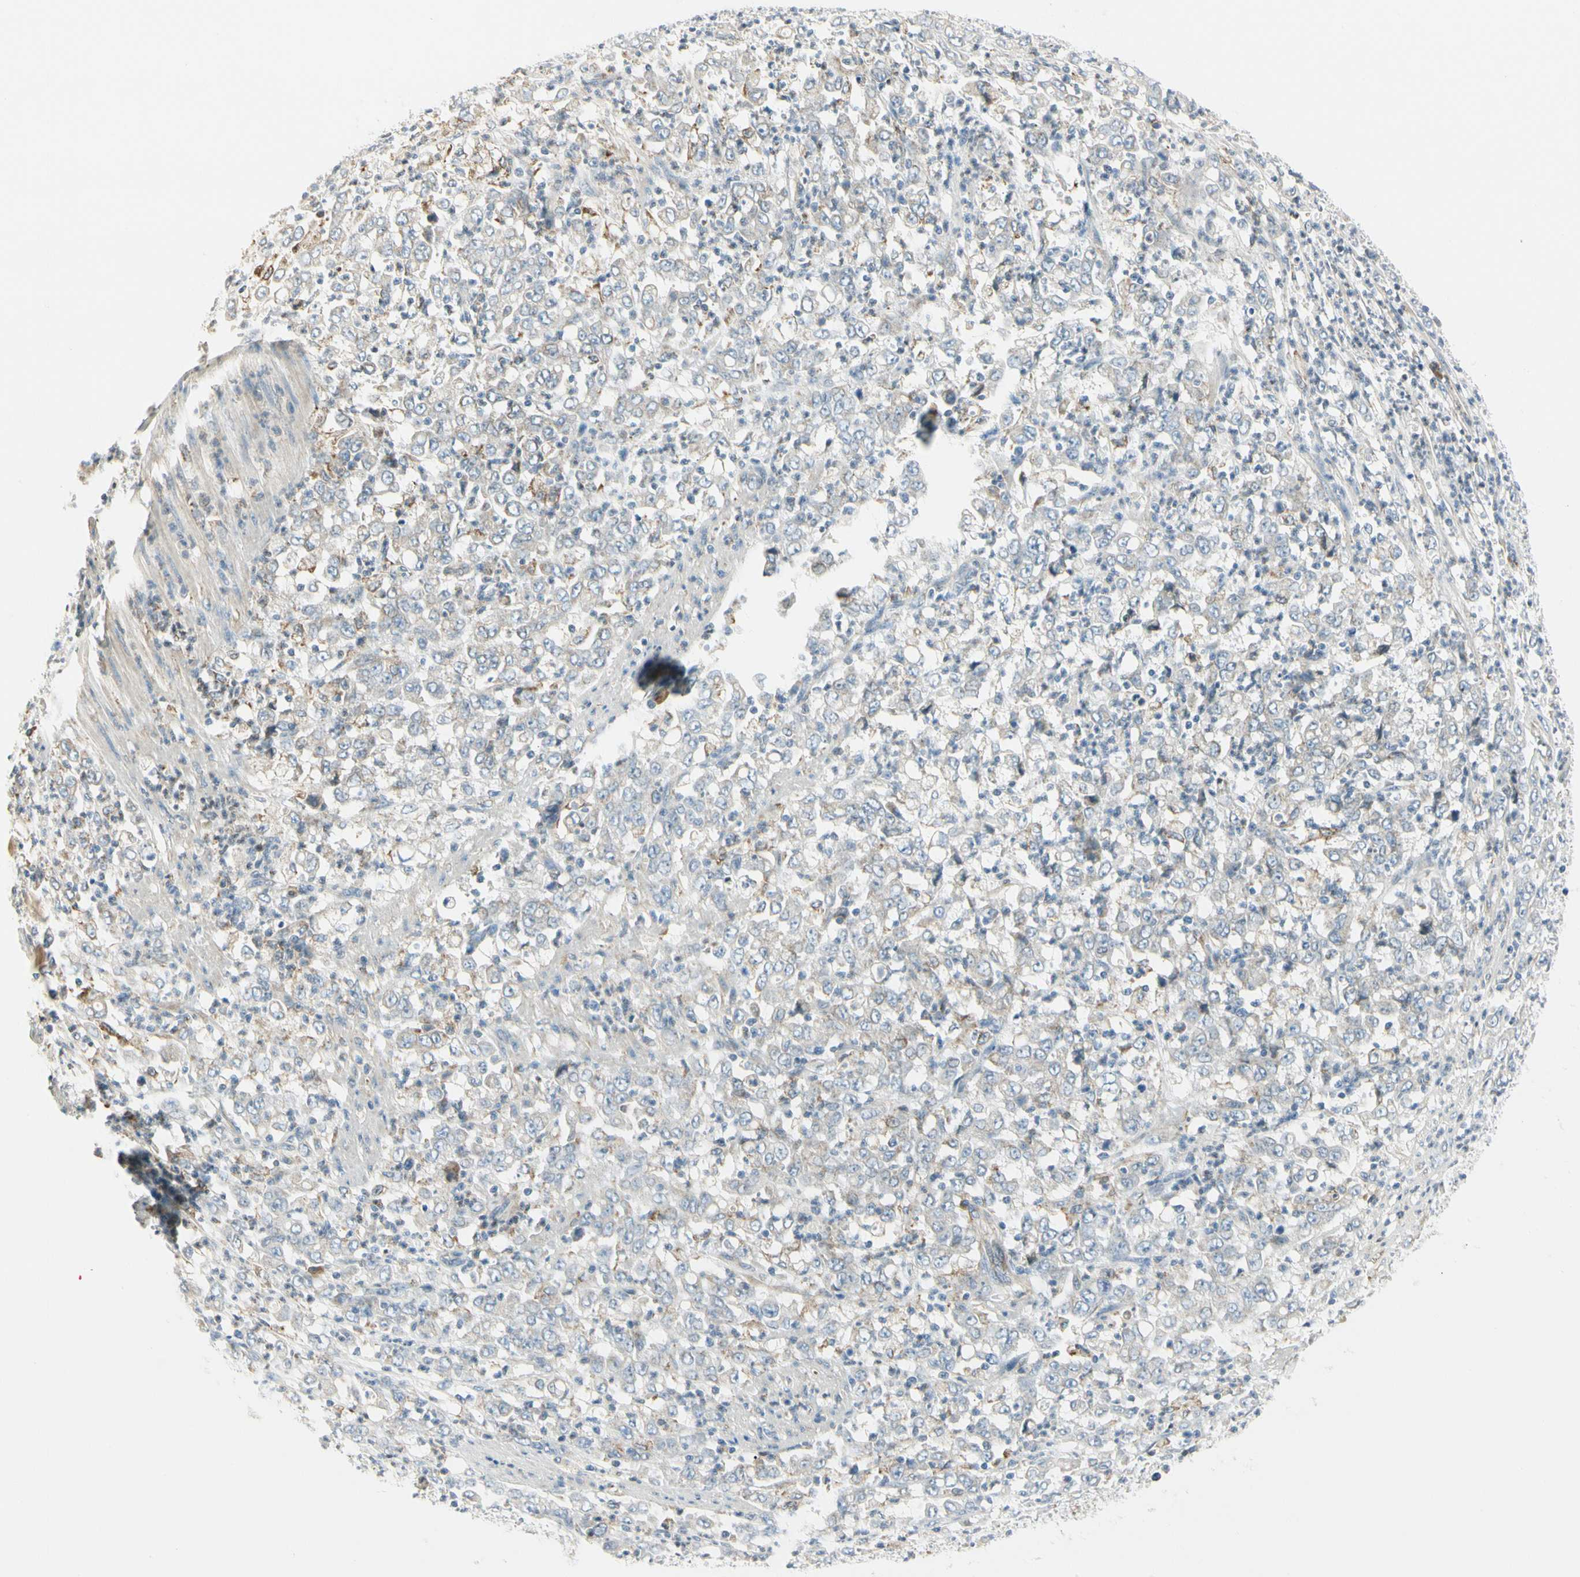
{"staining": {"intensity": "negative", "quantity": "none", "location": "none"}, "tissue": "stomach cancer", "cell_type": "Tumor cells", "image_type": "cancer", "snomed": [{"axis": "morphology", "description": "Adenocarcinoma, NOS"}, {"axis": "topography", "description": "Stomach, lower"}], "caption": "Immunohistochemistry of stomach cancer (adenocarcinoma) shows no expression in tumor cells.", "gene": "TNFSF11", "patient": {"sex": "female", "age": 71}}